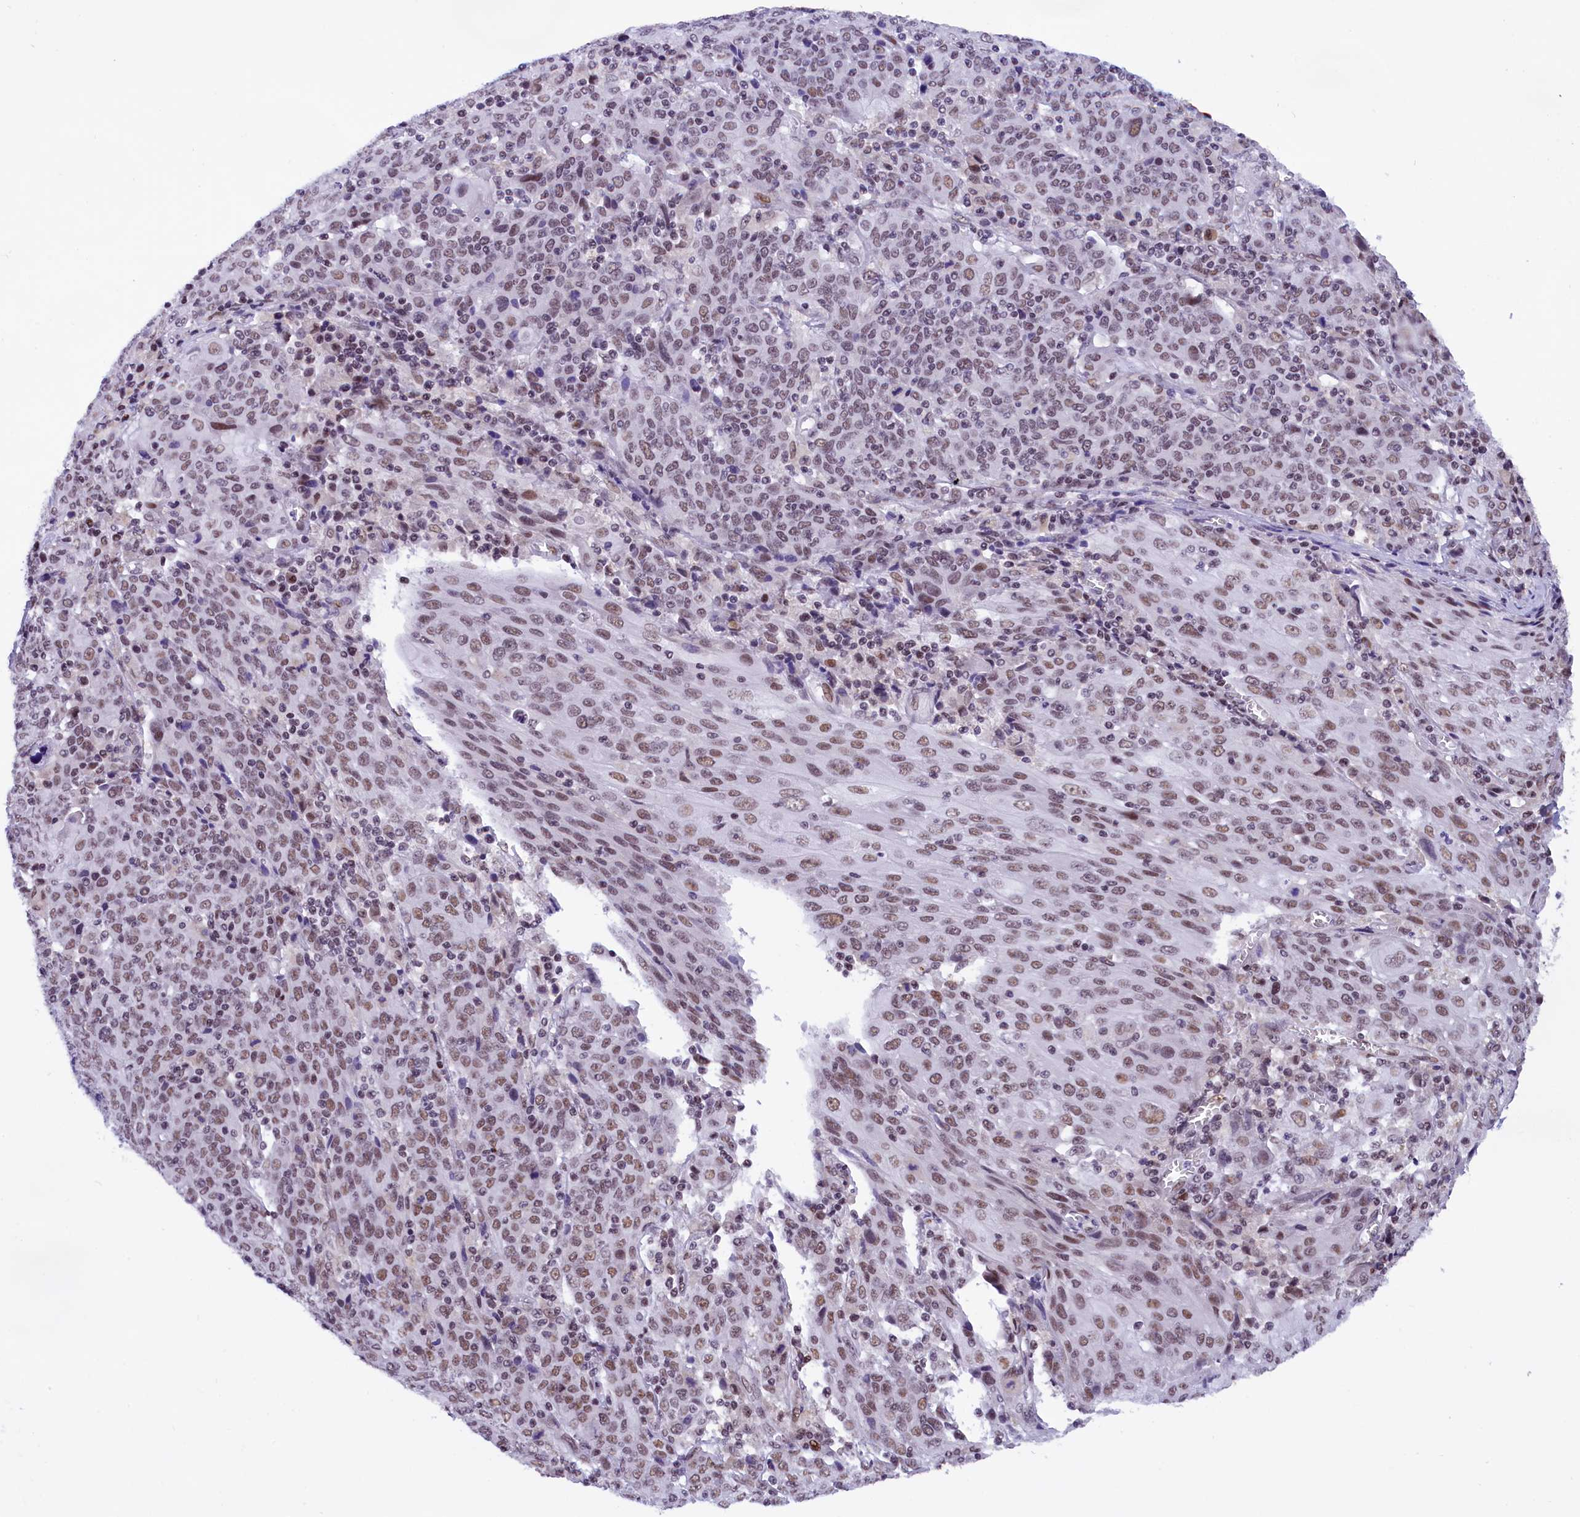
{"staining": {"intensity": "weak", "quantity": "25%-75%", "location": "nuclear"}, "tissue": "cervical cancer", "cell_type": "Tumor cells", "image_type": "cancer", "snomed": [{"axis": "morphology", "description": "Squamous cell carcinoma, NOS"}, {"axis": "topography", "description": "Cervix"}], "caption": "Tumor cells reveal low levels of weak nuclear positivity in about 25%-75% of cells in human cervical cancer (squamous cell carcinoma).", "gene": "CDYL2", "patient": {"sex": "female", "age": 67}}